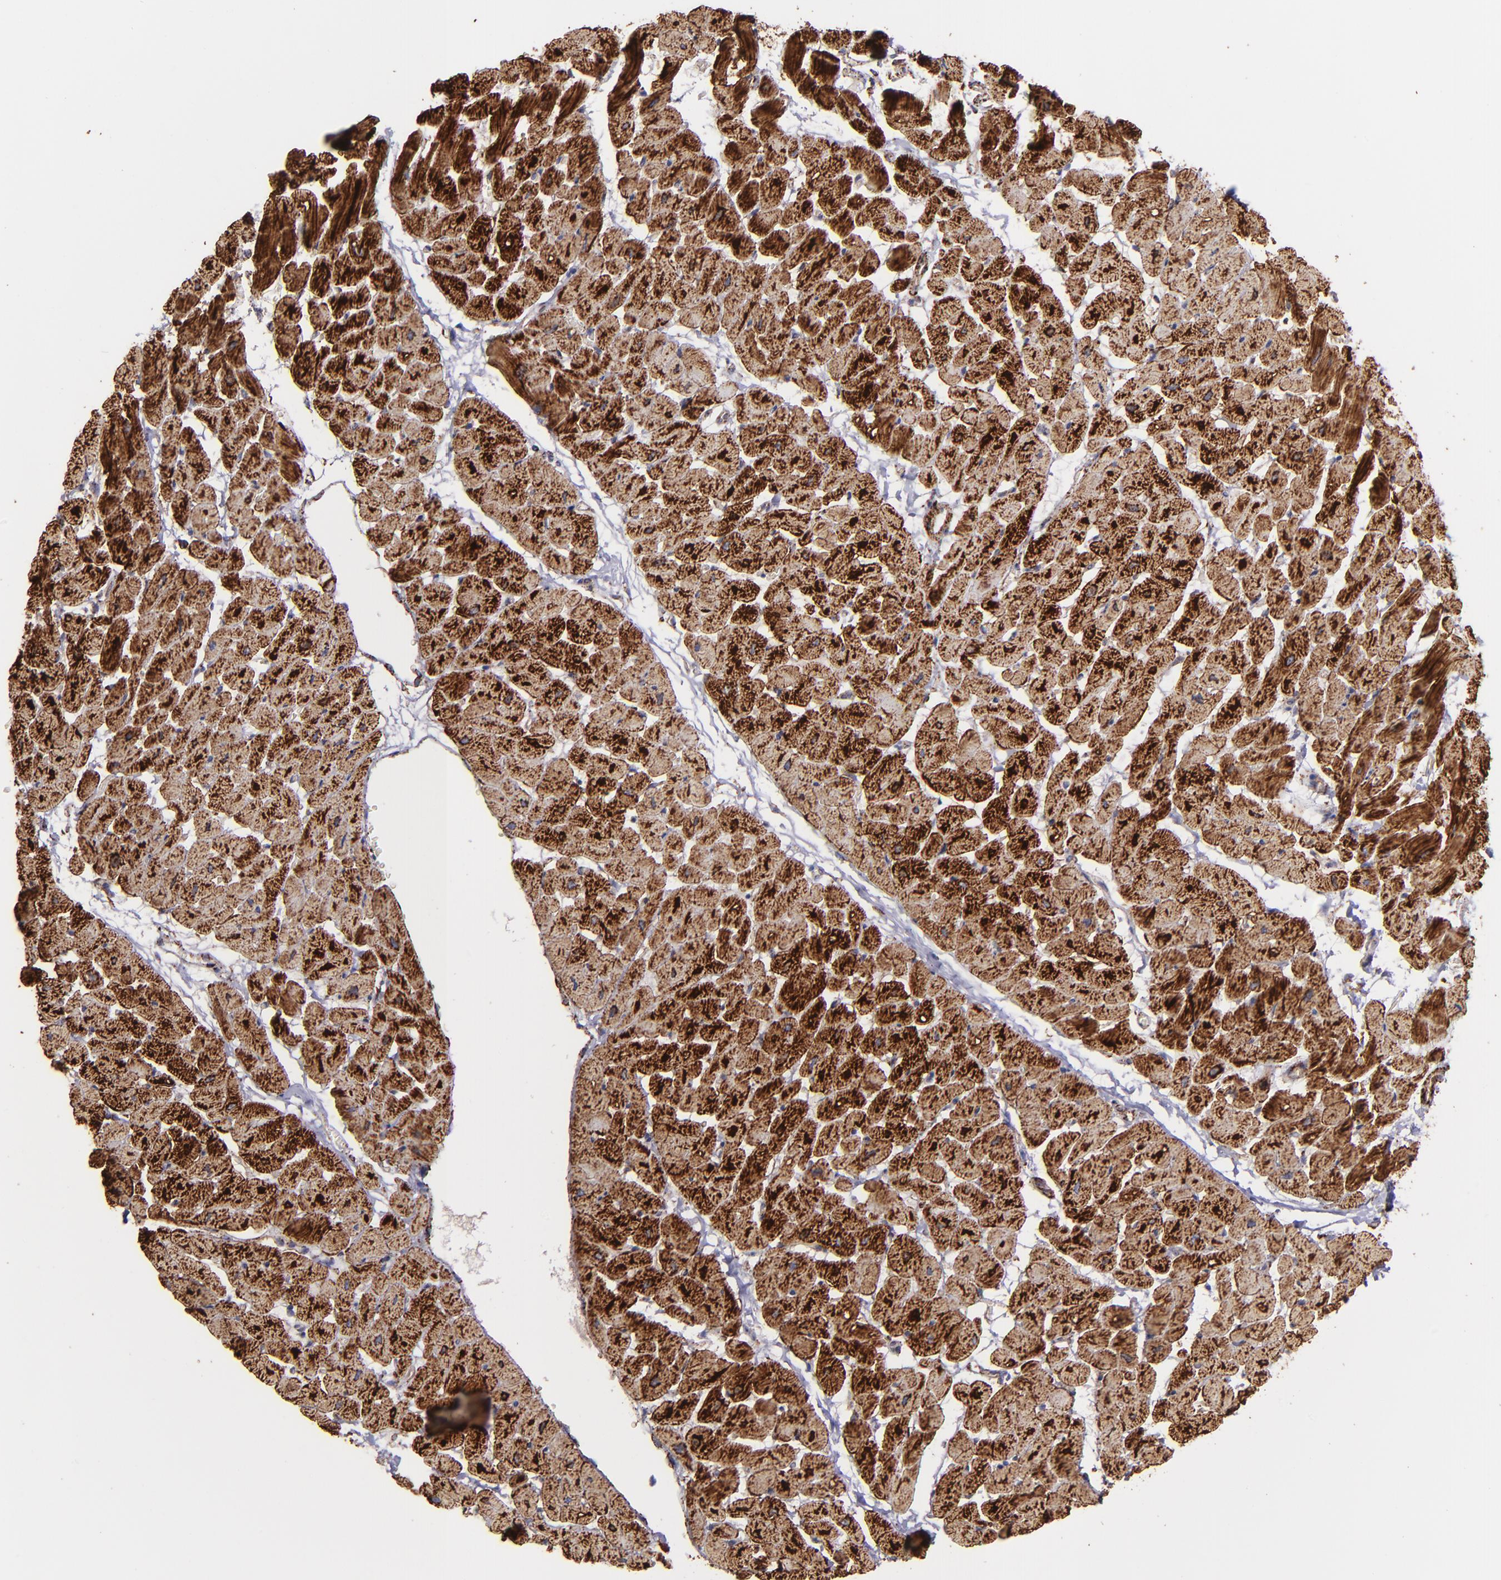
{"staining": {"intensity": "strong", "quantity": ">75%", "location": "cytoplasmic/membranous"}, "tissue": "heart muscle", "cell_type": "Cardiomyocytes", "image_type": "normal", "snomed": [{"axis": "morphology", "description": "Normal tissue, NOS"}, {"axis": "topography", "description": "Heart"}], "caption": "High-power microscopy captured an immunohistochemistry (IHC) image of unremarkable heart muscle, revealing strong cytoplasmic/membranous staining in approximately >75% of cardiomyocytes.", "gene": "MAOB", "patient": {"sex": "male", "age": 45}}